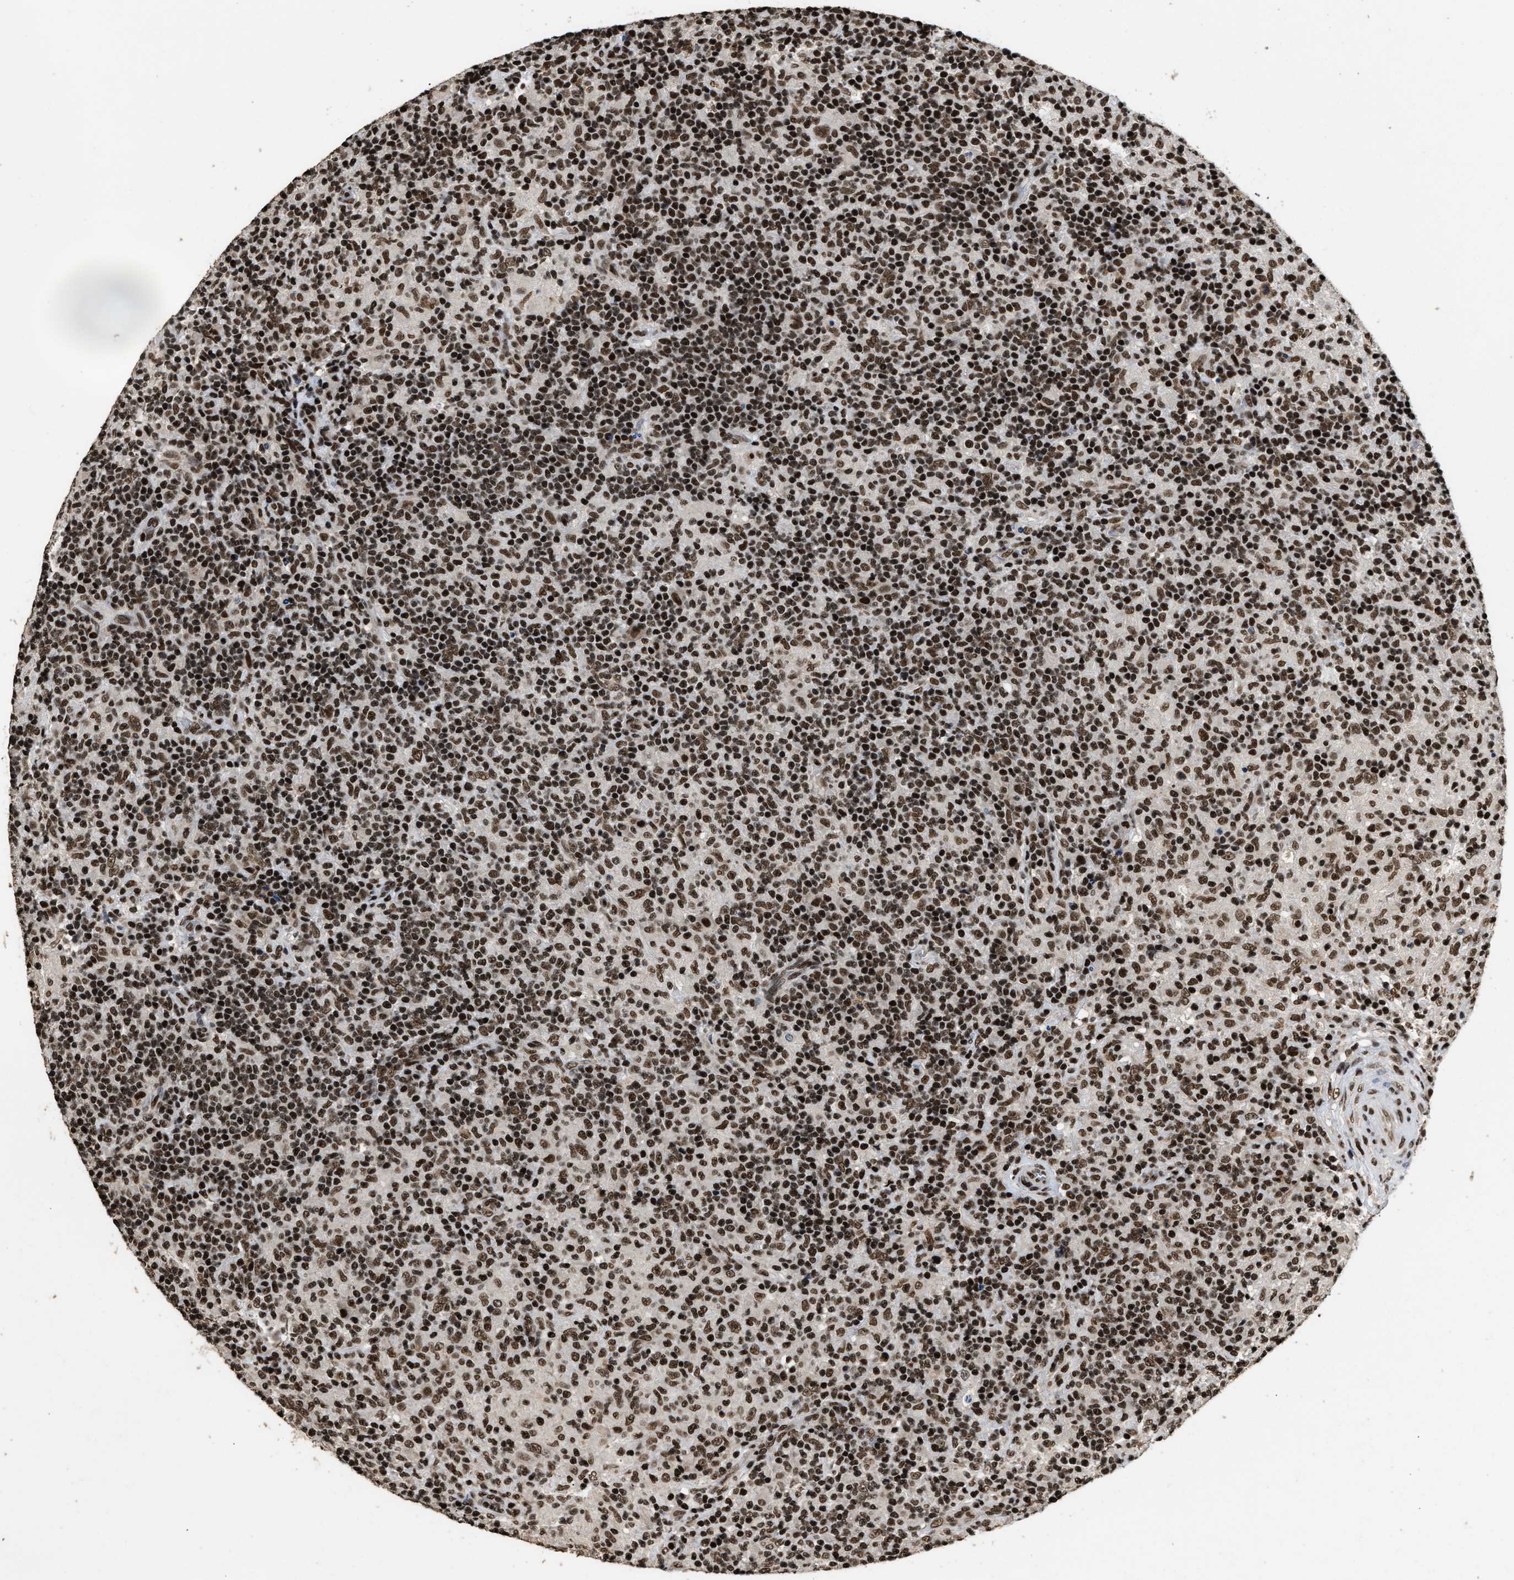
{"staining": {"intensity": "strong", "quantity": ">75%", "location": "nuclear"}, "tissue": "lymphoma", "cell_type": "Tumor cells", "image_type": "cancer", "snomed": [{"axis": "morphology", "description": "Hodgkin's disease, NOS"}, {"axis": "topography", "description": "Lymph node"}], "caption": "This image demonstrates lymphoma stained with immunohistochemistry (IHC) to label a protein in brown. The nuclear of tumor cells show strong positivity for the protein. Nuclei are counter-stained blue.", "gene": "RAD21", "patient": {"sex": "male", "age": 70}}